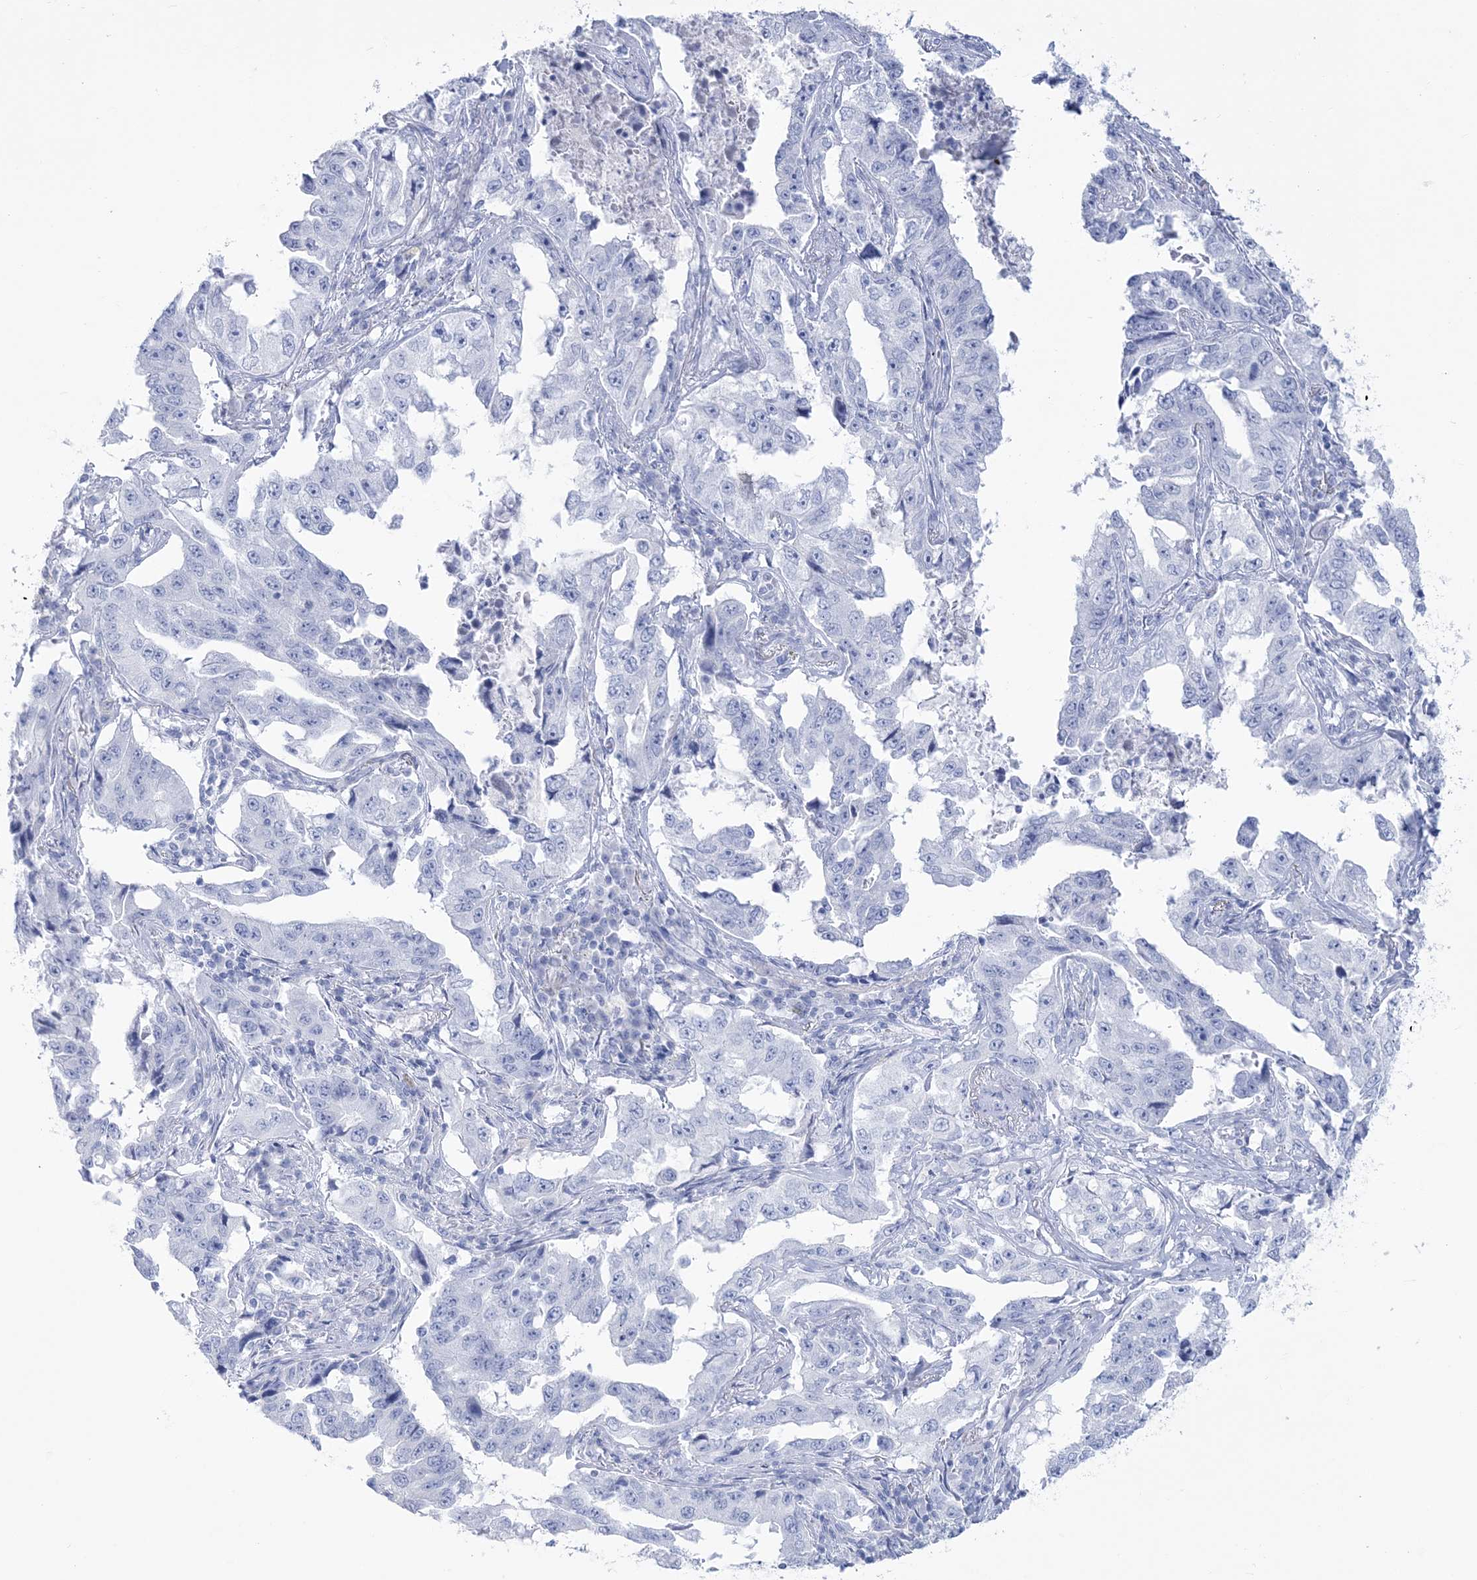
{"staining": {"intensity": "negative", "quantity": "none", "location": "none"}, "tissue": "lung cancer", "cell_type": "Tumor cells", "image_type": "cancer", "snomed": [{"axis": "morphology", "description": "Adenocarcinoma, NOS"}, {"axis": "topography", "description": "Lung"}], "caption": "Tumor cells are negative for protein expression in human lung cancer (adenocarcinoma).", "gene": "RBP2", "patient": {"sex": "female", "age": 51}}